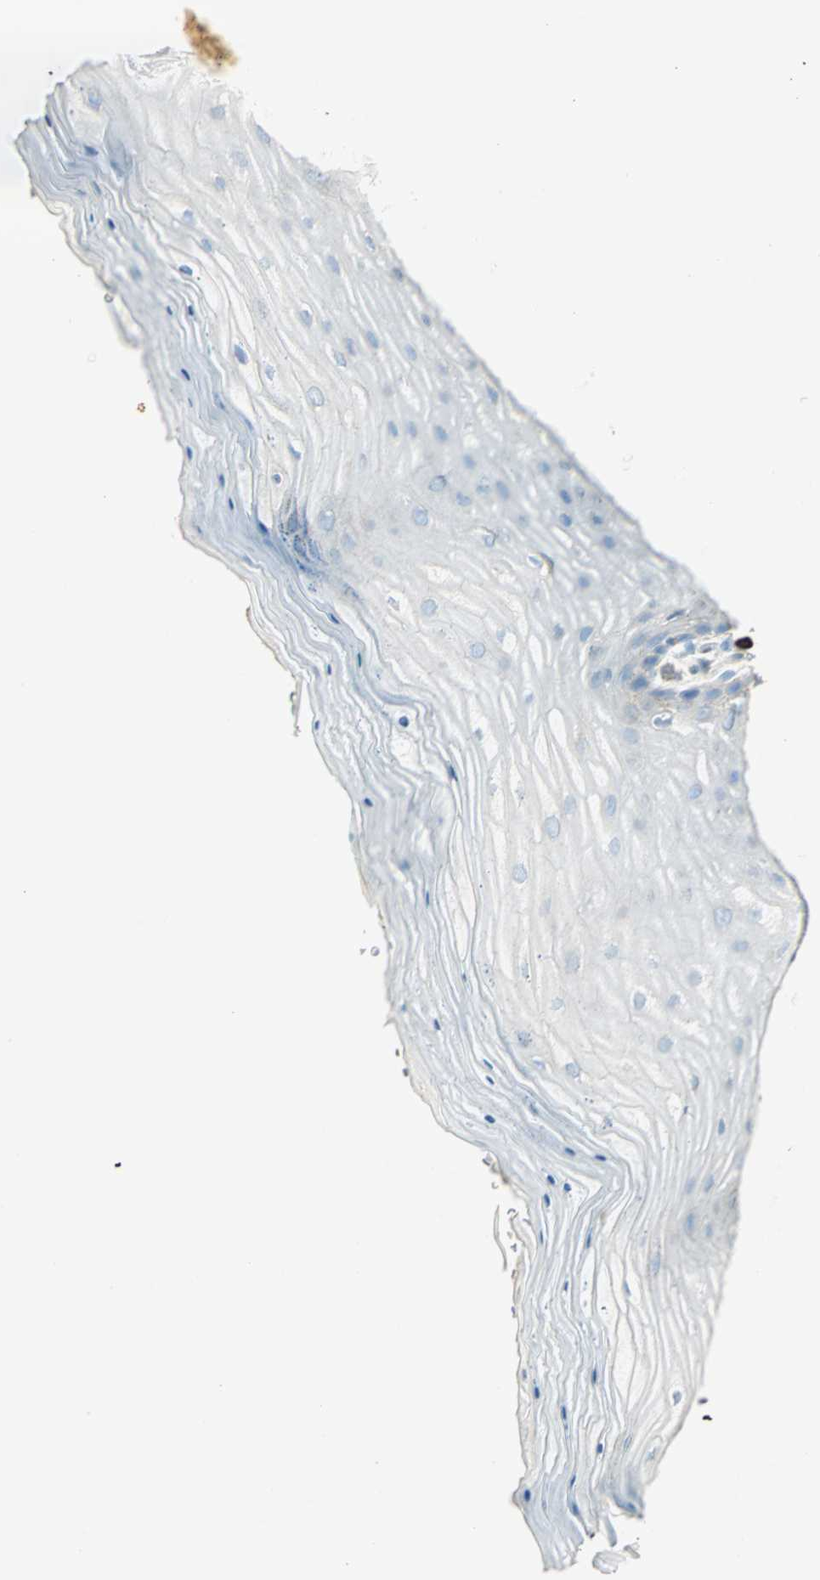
{"staining": {"intensity": "moderate", "quantity": ">75%", "location": "cytoplasmic/membranous"}, "tissue": "cervix", "cell_type": "Glandular cells", "image_type": "normal", "snomed": [{"axis": "morphology", "description": "Normal tissue, NOS"}, {"axis": "topography", "description": "Cervix"}], "caption": "Immunohistochemistry staining of unremarkable cervix, which displays medium levels of moderate cytoplasmic/membranous positivity in about >75% of glandular cells indicating moderate cytoplasmic/membranous protein staining. The staining was performed using DAB (brown) for protein detection and nuclei were counterstained in hematoxylin (blue).", "gene": "ARSA", "patient": {"sex": "female", "age": 55}}